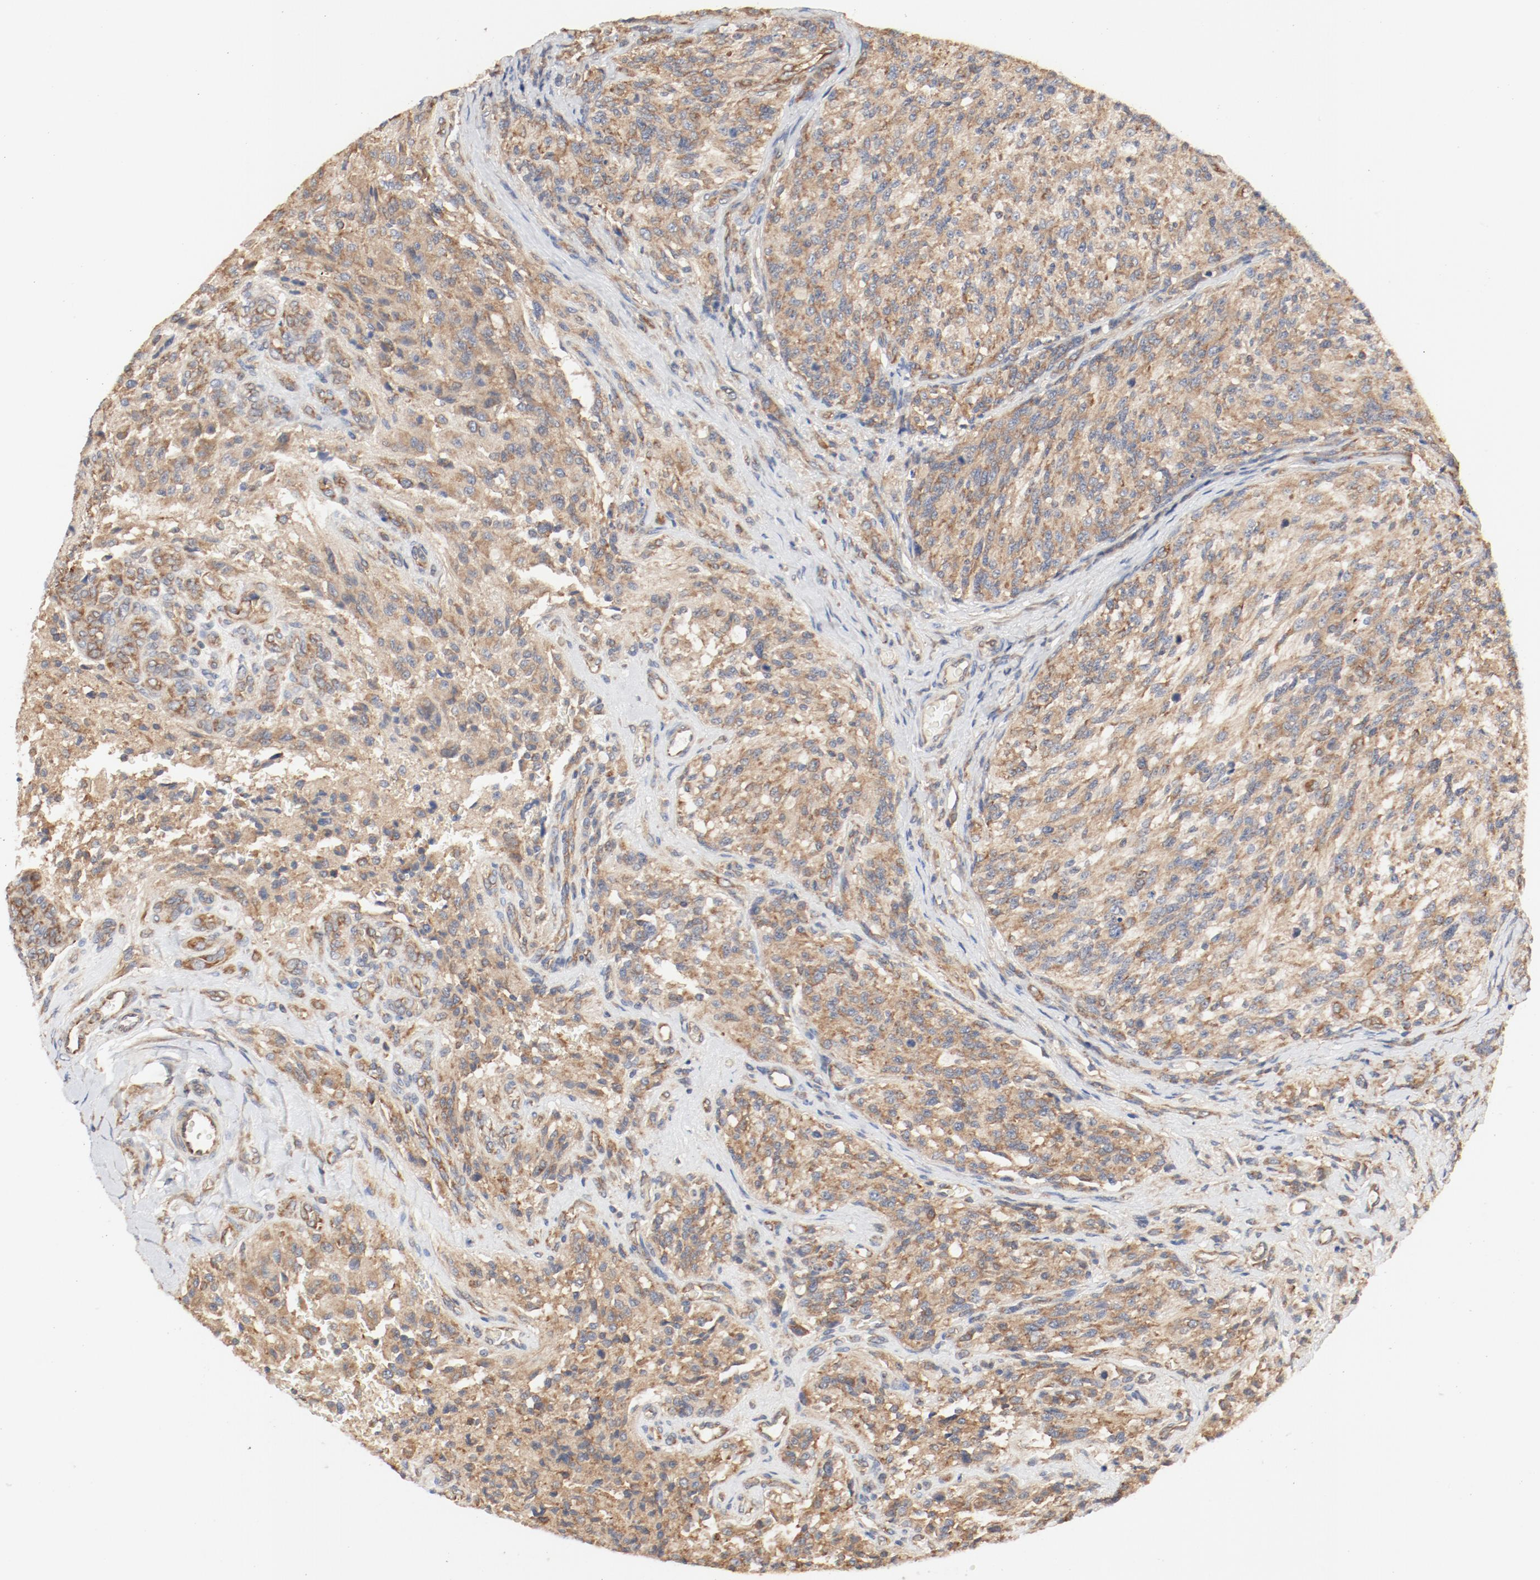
{"staining": {"intensity": "moderate", "quantity": ">75%", "location": "cytoplasmic/membranous"}, "tissue": "glioma", "cell_type": "Tumor cells", "image_type": "cancer", "snomed": [{"axis": "morphology", "description": "Normal tissue, NOS"}, {"axis": "morphology", "description": "Glioma, malignant, High grade"}, {"axis": "topography", "description": "Cerebral cortex"}], "caption": "A photomicrograph of glioma stained for a protein reveals moderate cytoplasmic/membranous brown staining in tumor cells.", "gene": "RPS6", "patient": {"sex": "male", "age": 56}}